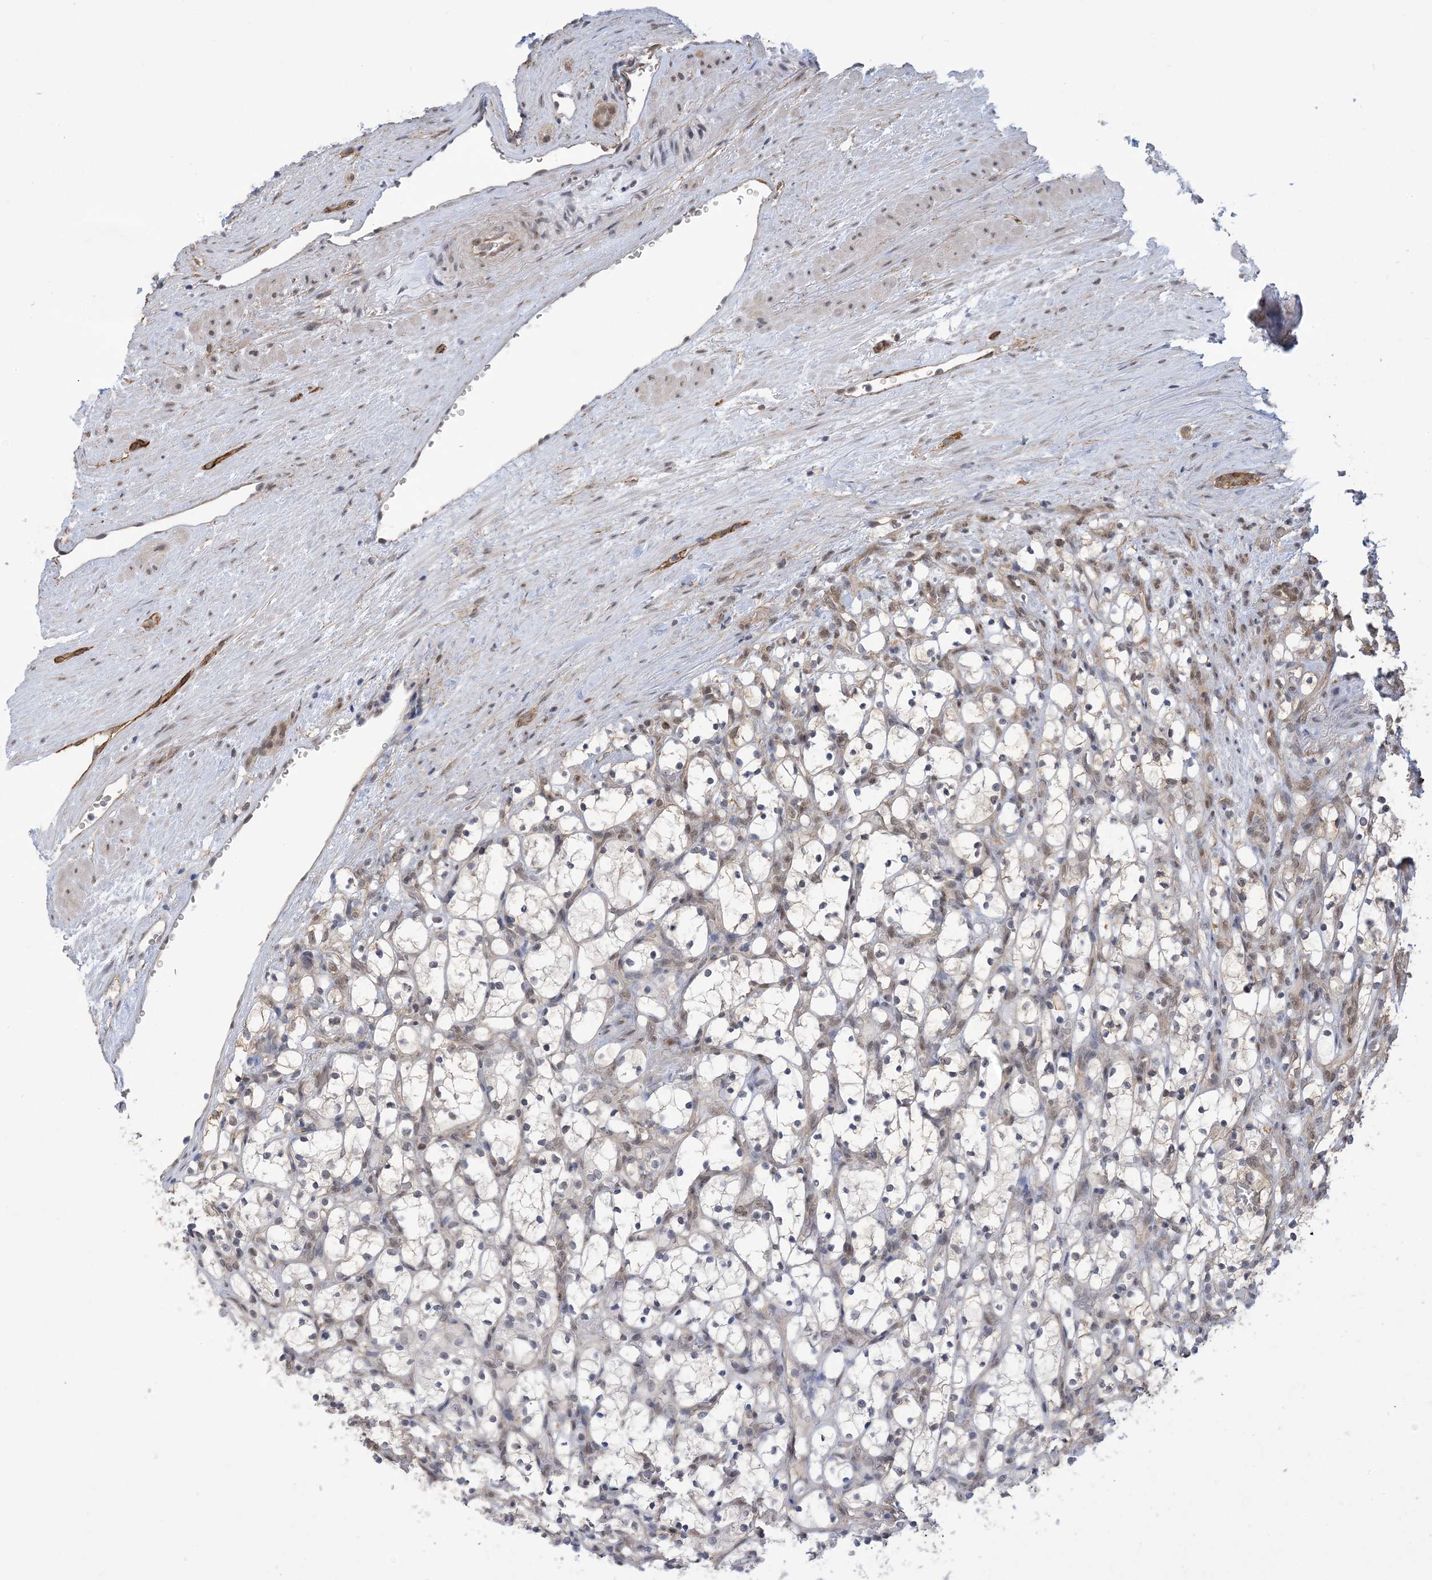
{"staining": {"intensity": "weak", "quantity": "<25%", "location": "nuclear"}, "tissue": "renal cancer", "cell_type": "Tumor cells", "image_type": "cancer", "snomed": [{"axis": "morphology", "description": "Adenocarcinoma, NOS"}, {"axis": "topography", "description": "Kidney"}], "caption": "IHC photomicrograph of neoplastic tissue: human renal adenocarcinoma stained with DAB reveals no significant protein staining in tumor cells. Brightfield microscopy of IHC stained with DAB (brown) and hematoxylin (blue), captured at high magnification.", "gene": "ZNF8", "patient": {"sex": "female", "age": 69}}